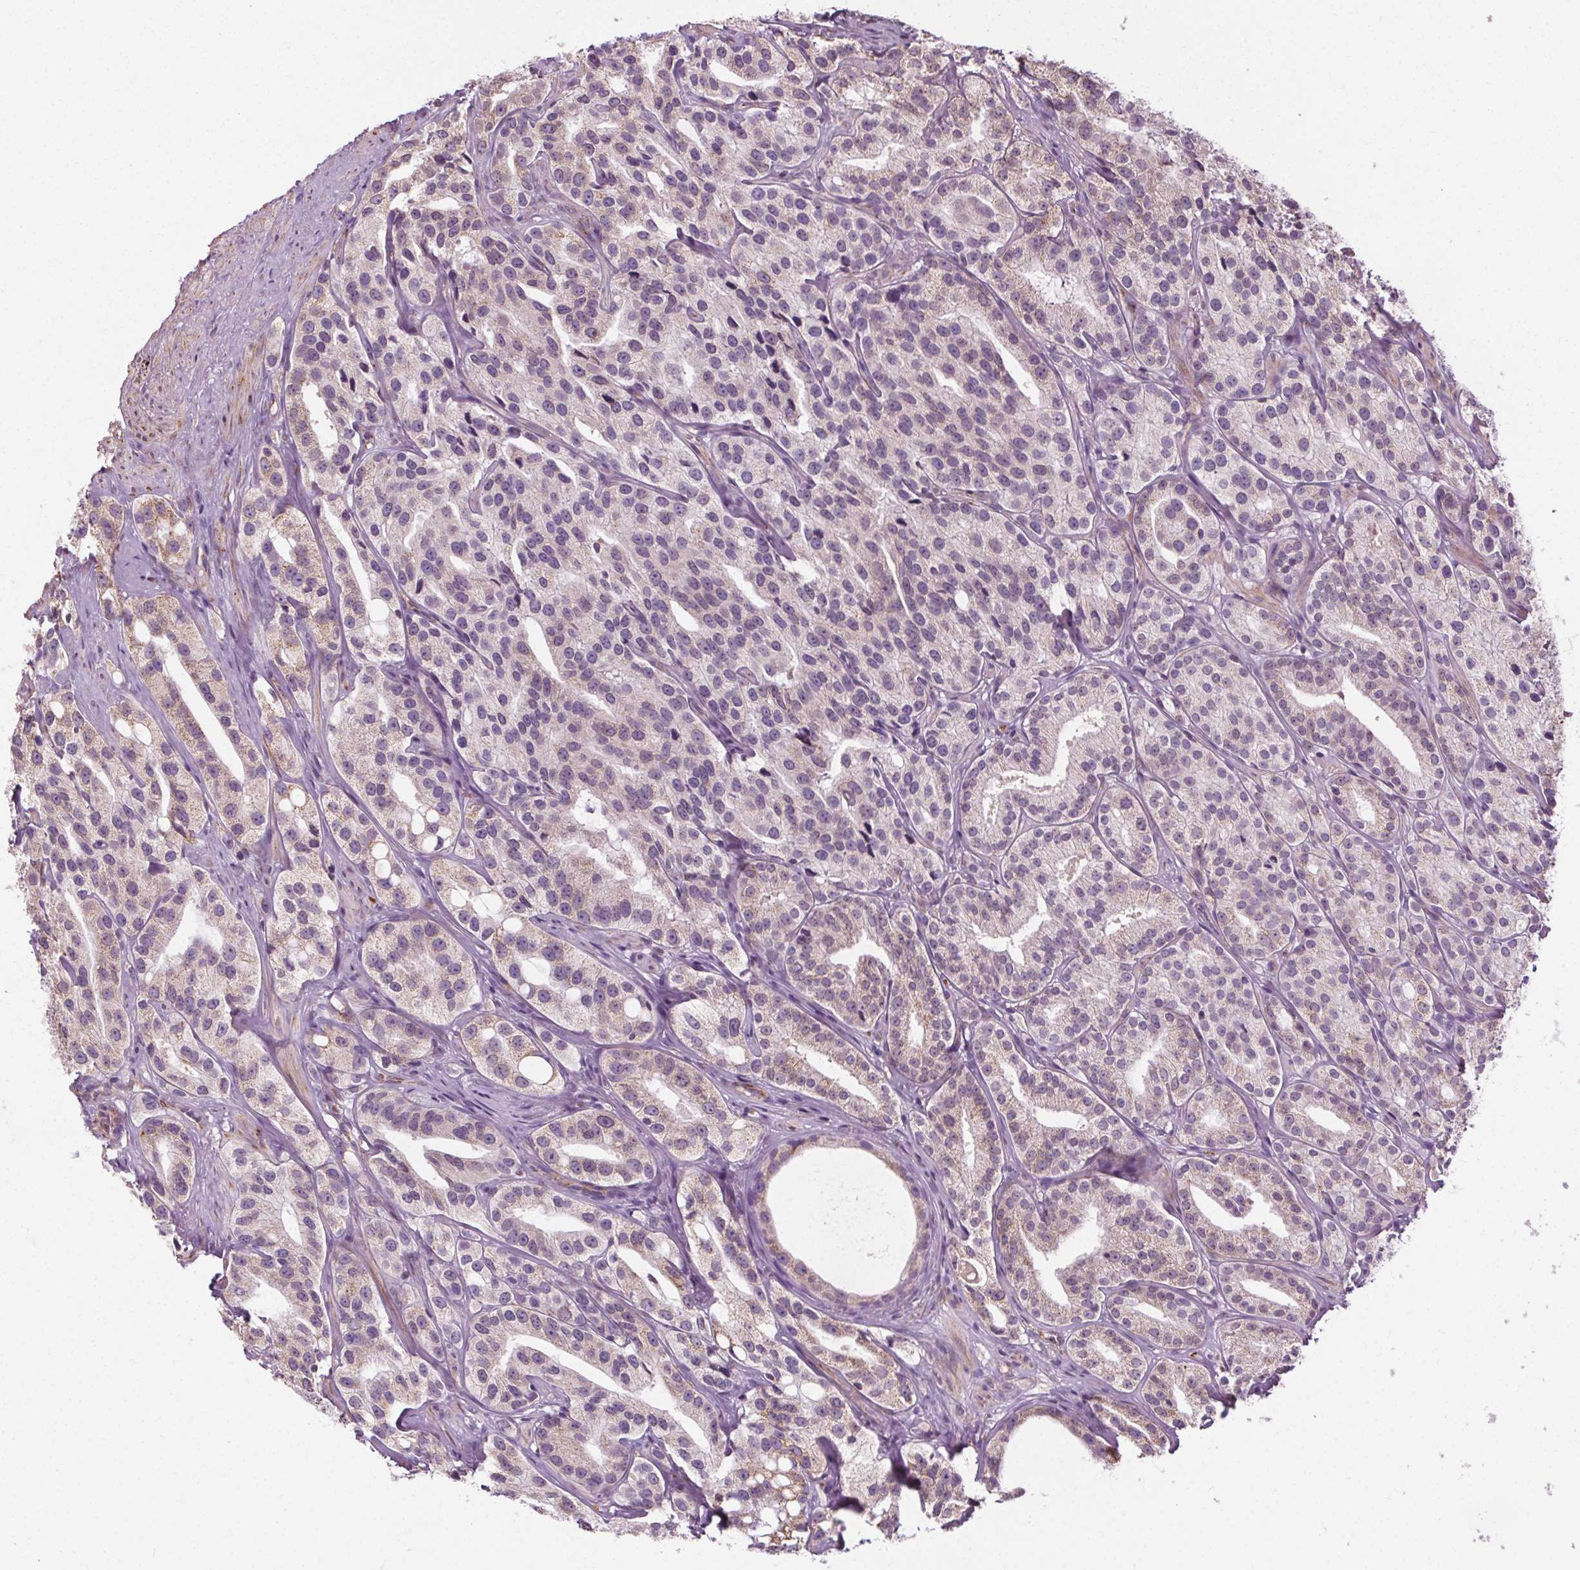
{"staining": {"intensity": "moderate", "quantity": "<25%", "location": "cytoplasmic/membranous"}, "tissue": "prostate cancer", "cell_type": "Tumor cells", "image_type": "cancer", "snomed": [{"axis": "morphology", "description": "Adenocarcinoma, High grade"}, {"axis": "topography", "description": "Prostate"}], "caption": "Prostate high-grade adenocarcinoma stained for a protein (brown) demonstrates moderate cytoplasmic/membranous positive positivity in approximately <25% of tumor cells.", "gene": "LFNG", "patient": {"sex": "male", "age": 75}}